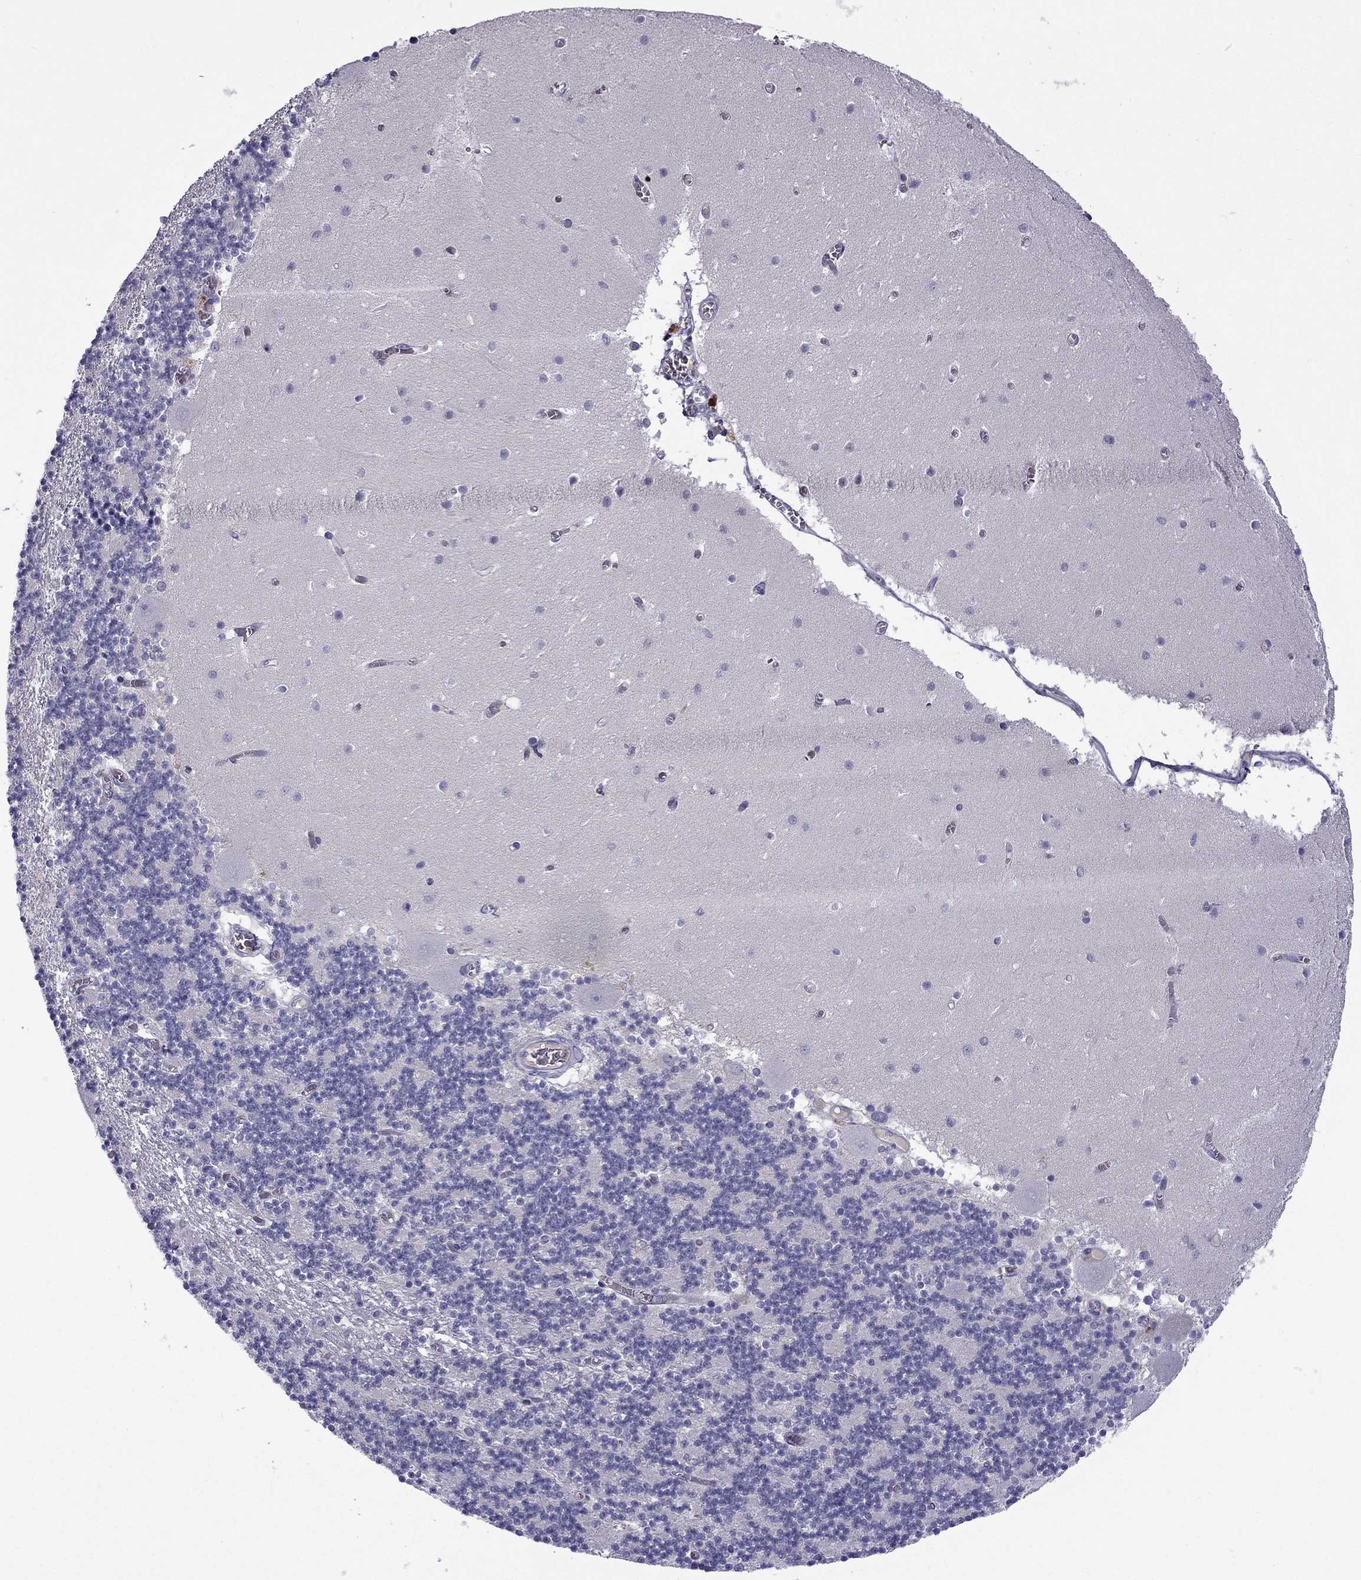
{"staining": {"intensity": "negative", "quantity": "none", "location": "none"}, "tissue": "cerebellum", "cell_type": "Cells in granular layer", "image_type": "normal", "snomed": [{"axis": "morphology", "description": "Normal tissue, NOS"}, {"axis": "topography", "description": "Cerebellum"}], "caption": "This is an IHC histopathology image of benign human cerebellum. There is no expression in cells in granular layer.", "gene": "STOML3", "patient": {"sex": "female", "age": 28}}